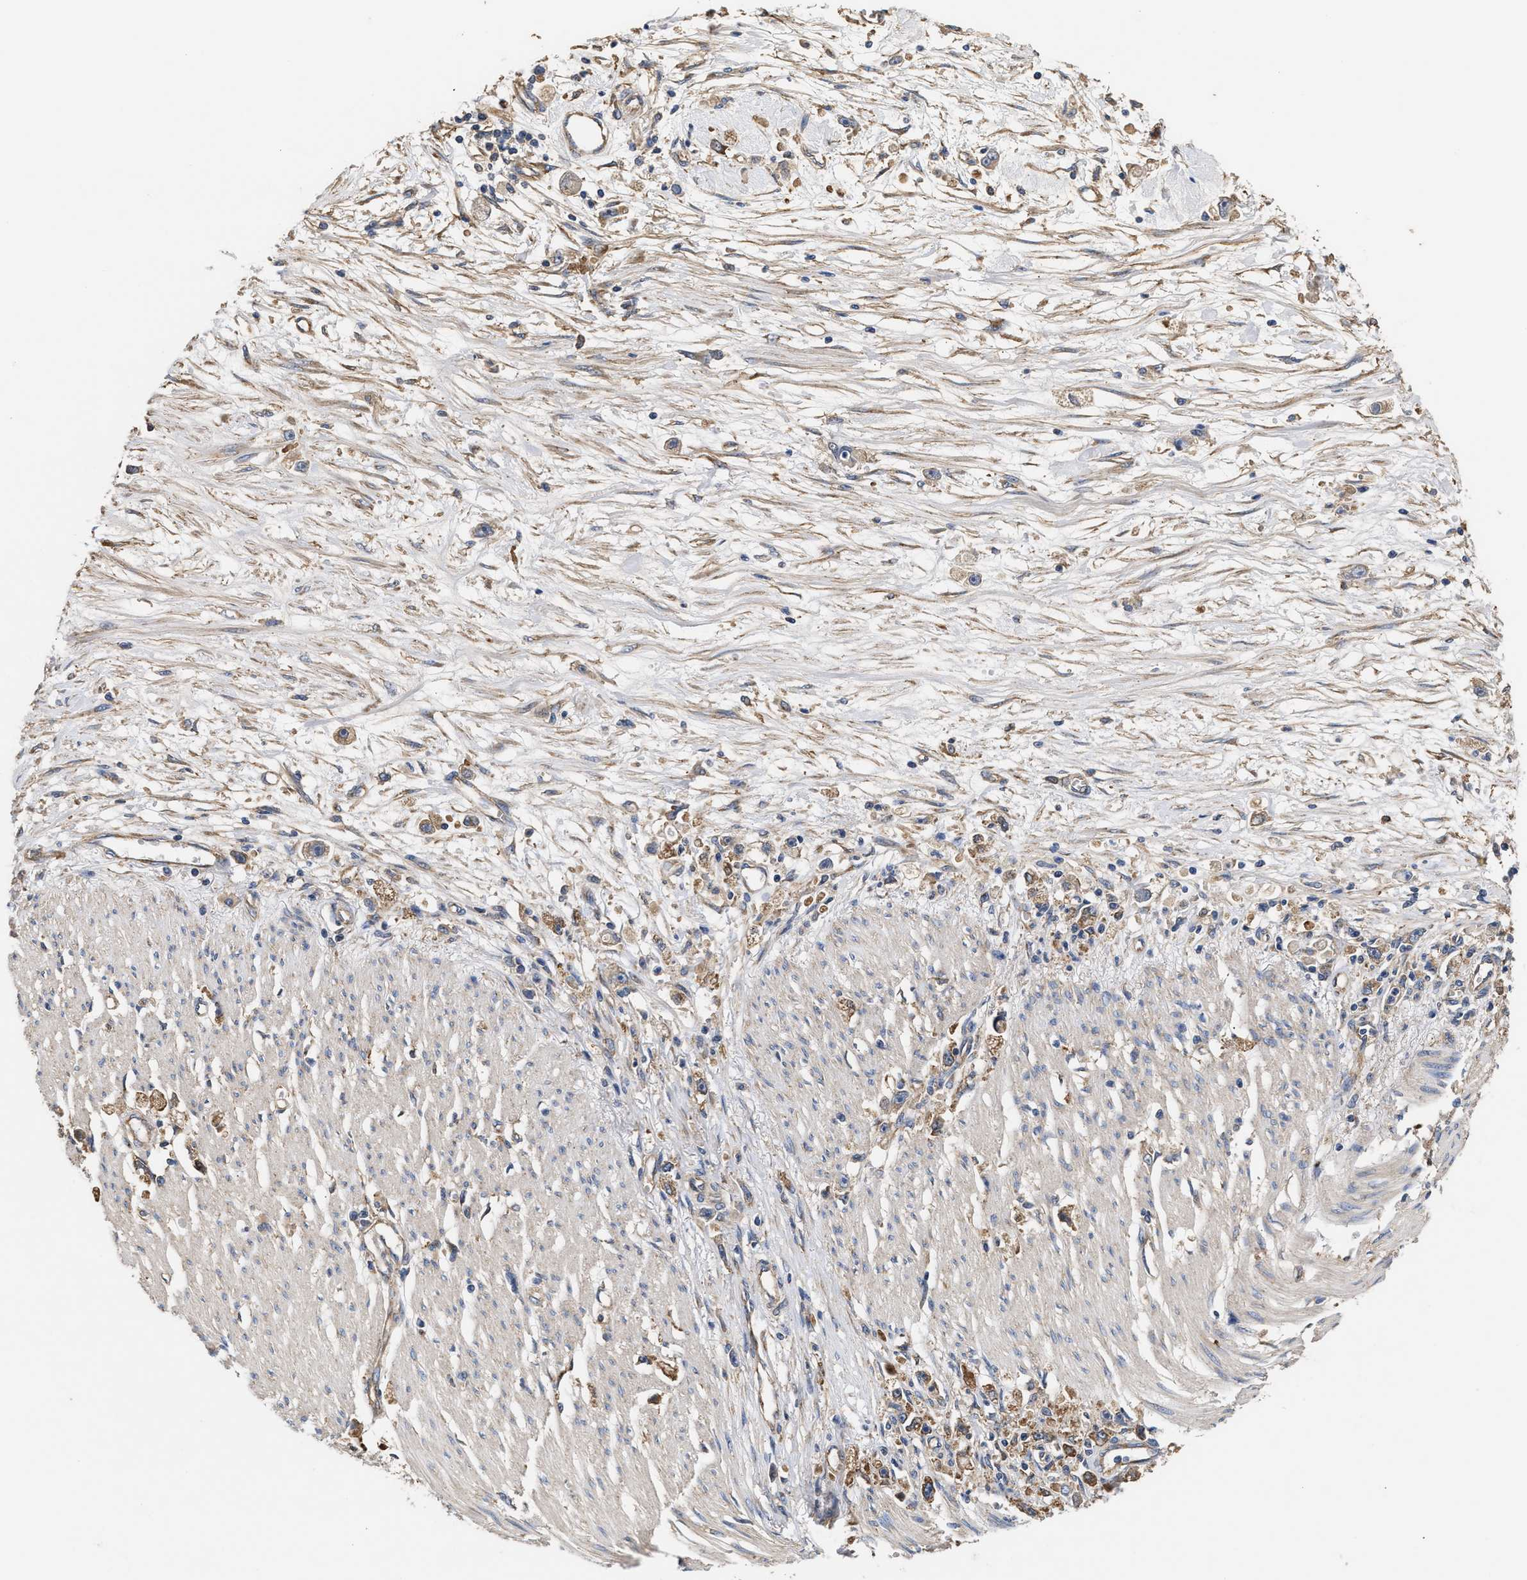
{"staining": {"intensity": "weak", "quantity": ">75%", "location": "cytoplasmic/membranous"}, "tissue": "stomach cancer", "cell_type": "Tumor cells", "image_type": "cancer", "snomed": [{"axis": "morphology", "description": "Adenocarcinoma, NOS"}, {"axis": "topography", "description": "Stomach"}], "caption": "High-power microscopy captured an IHC histopathology image of adenocarcinoma (stomach), revealing weak cytoplasmic/membranous positivity in about >75% of tumor cells.", "gene": "KLB", "patient": {"sex": "female", "age": 59}}